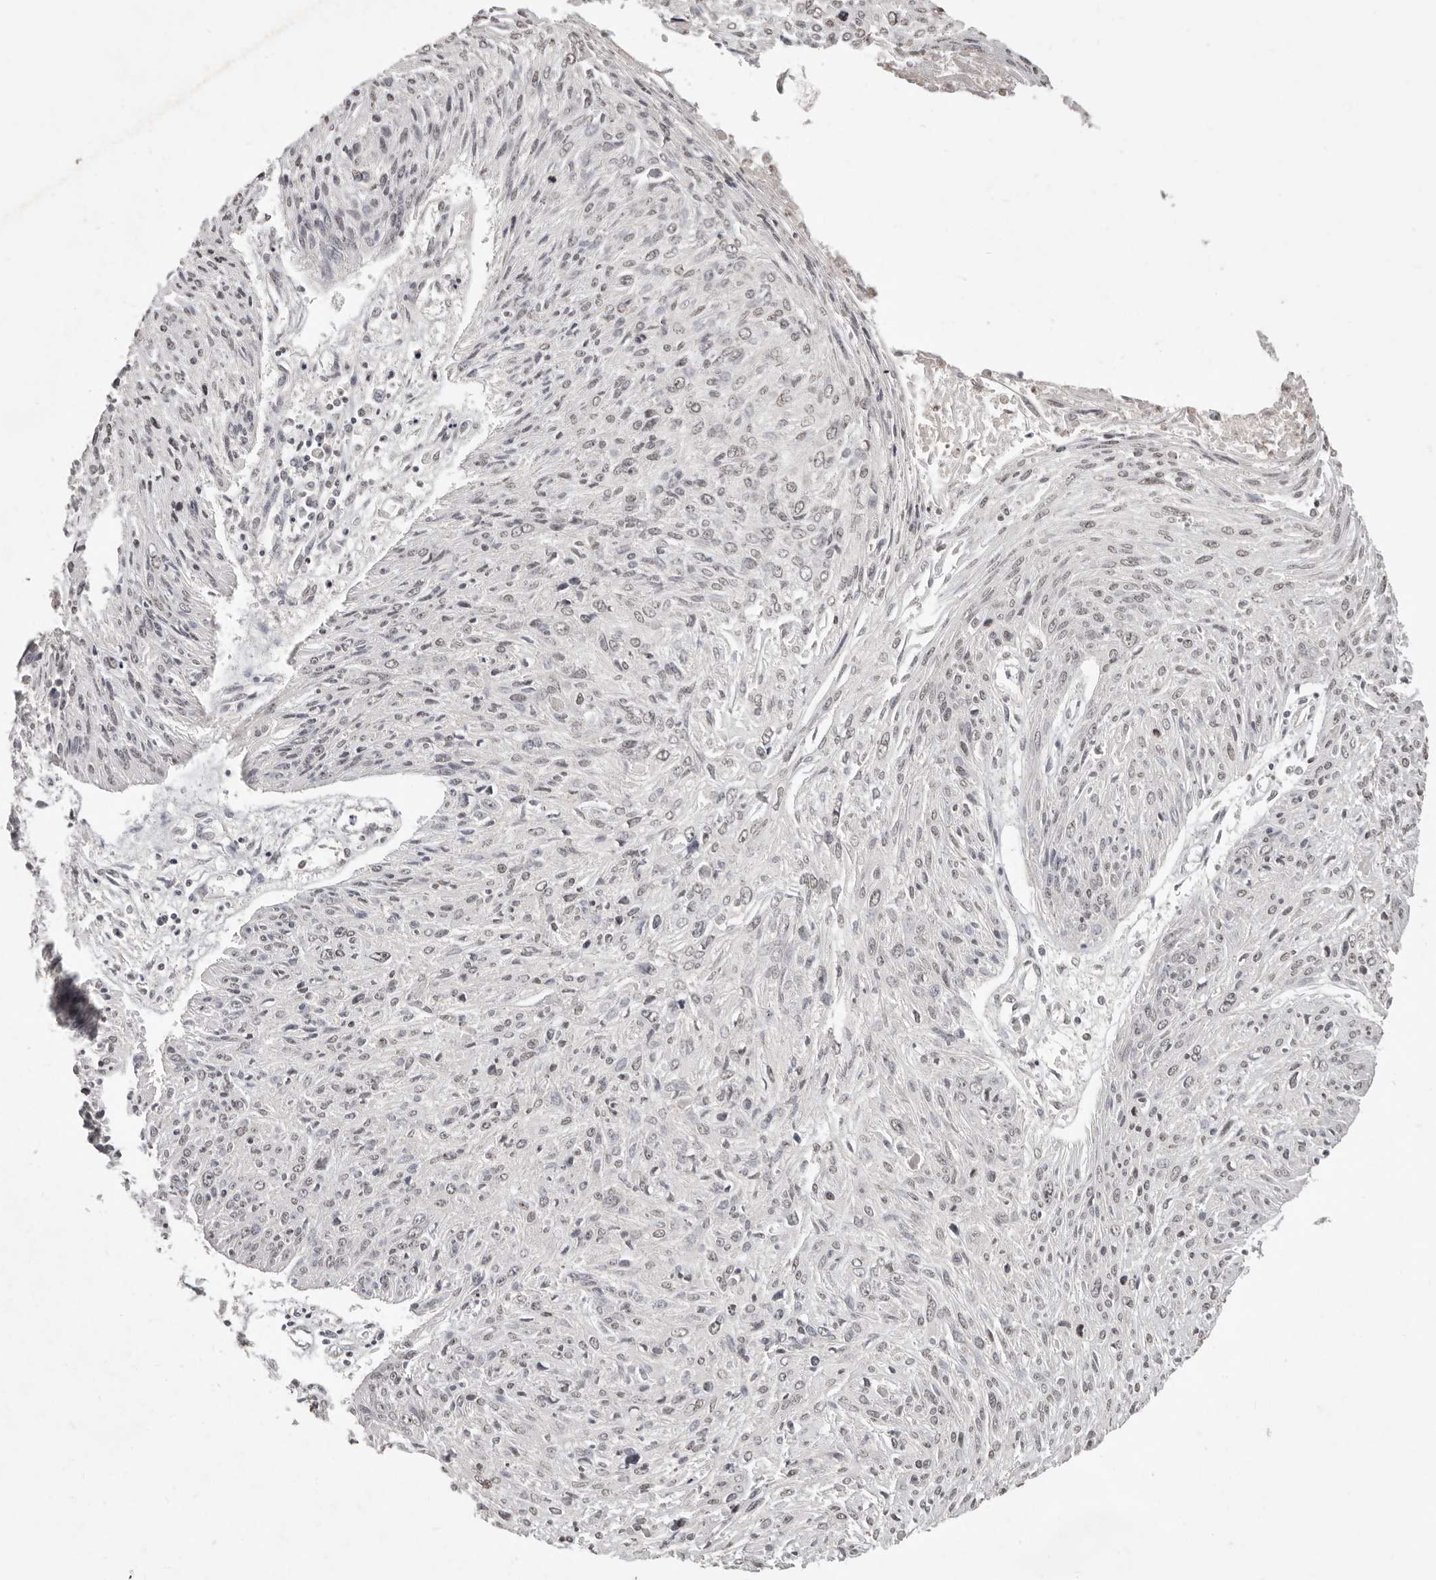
{"staining": {"intensity": "weak", "quantity": ">75%", "location": "nuclear"}, "tissue": "cervical cancer", "cell_type": "Tumor cells", "image_type": "cancer", "snomed": [{"axis": "morphology", "description": "Squamous cell carcinoma, NOS"}, {"axis": "topography", "description": "Cervix"}], "caption": "A high-resolution histopathology image shows immunohistochemistry staining of cervical squamous cell carcinoma, which reveals weak nuclear expression in about >75% of tumor cells. (brown staining indicates protein expression, while blue staining denotes nuclei).", "gene": "LINGO2", "patient": {"sex": "female", "age": 51}}